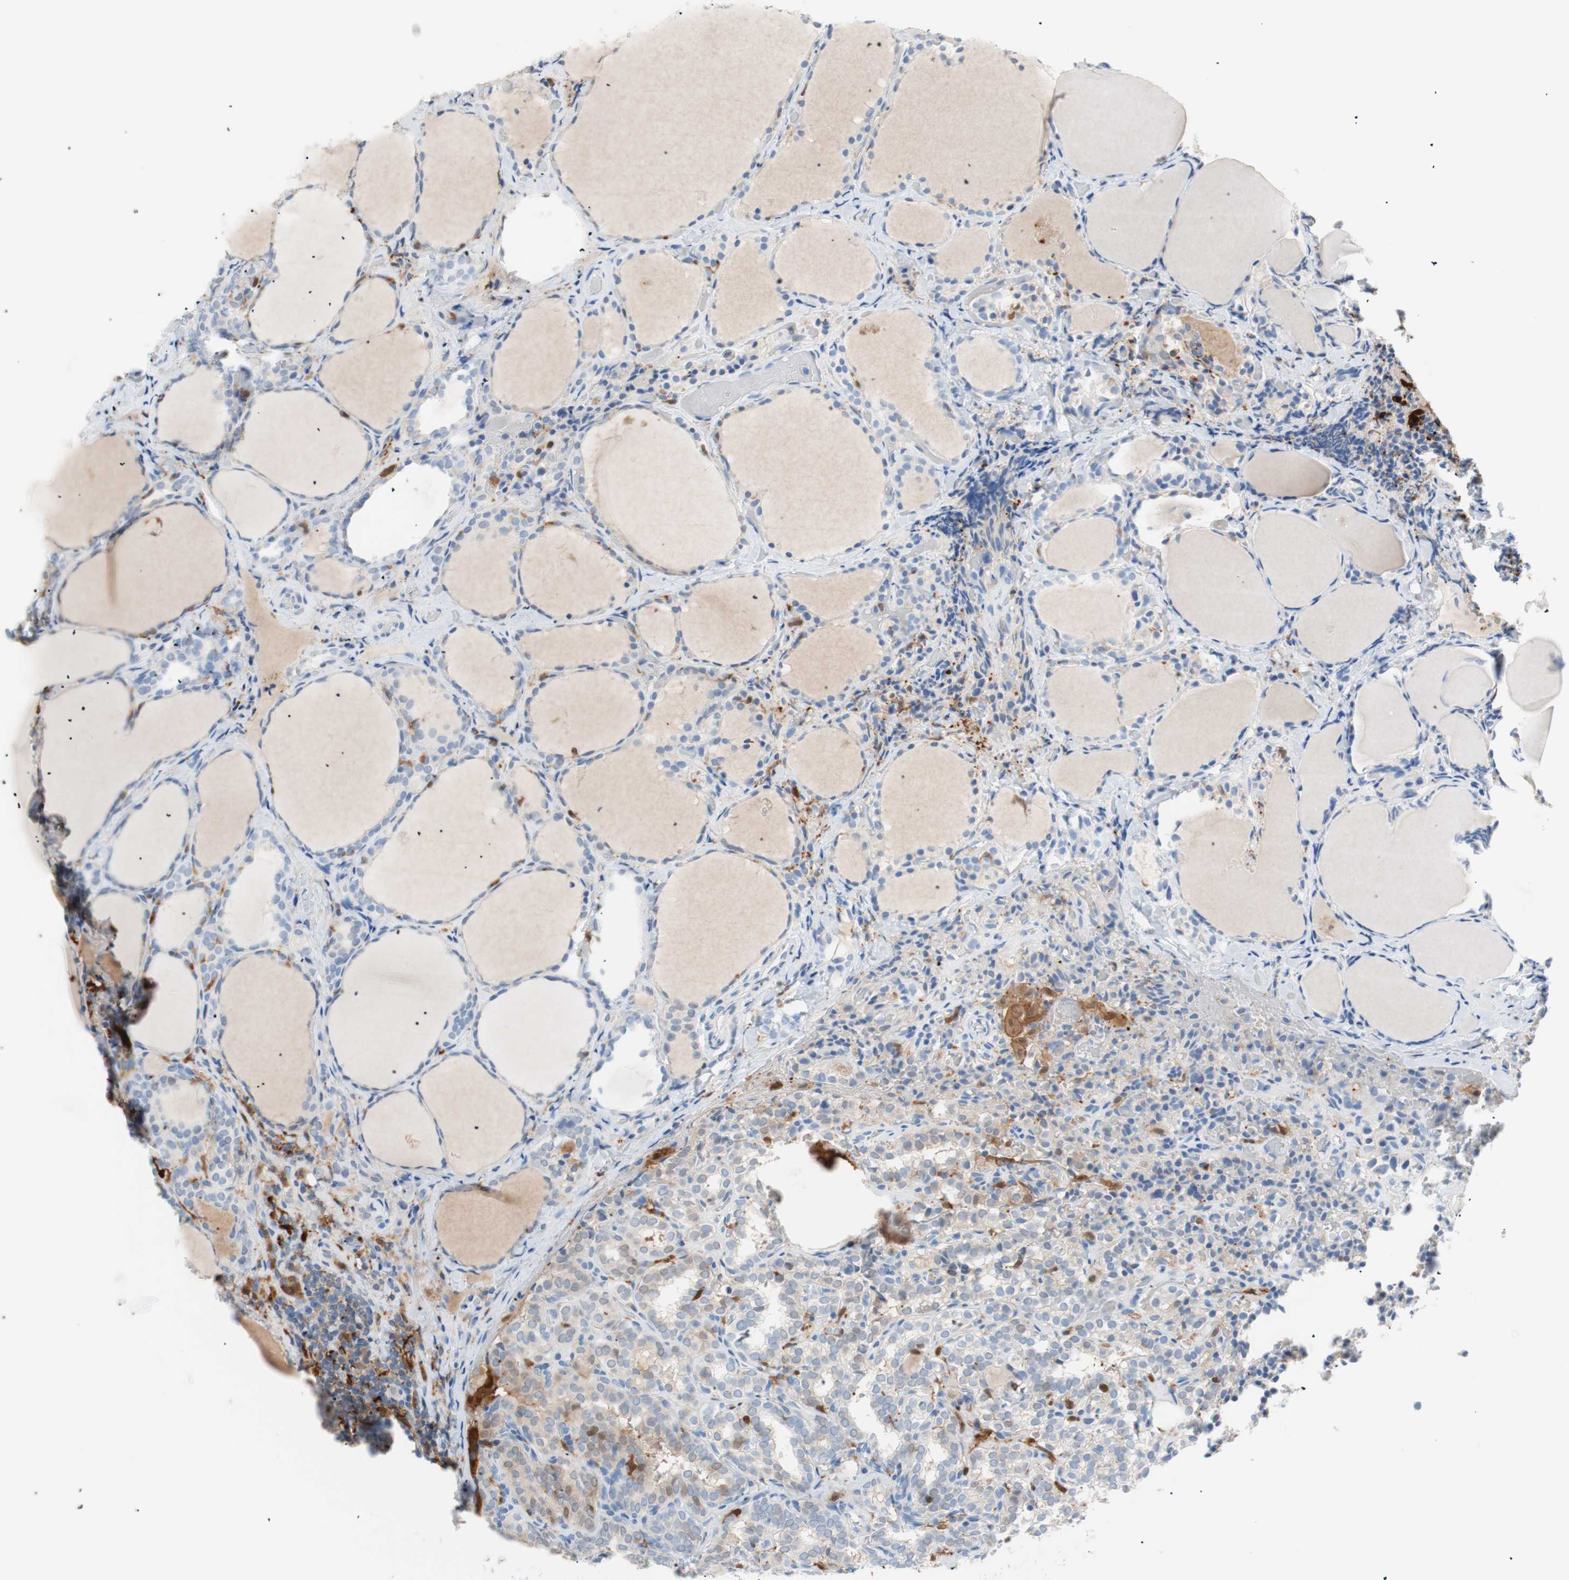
{"staining": {"intensity": "weak", "quantity": "25%-75%", "location": "cytoplasmic/membranous,nuclear"}, "tissue": "thyroid cancer", "cell_type": "Tumor cells", "image_type": "cancer", "snomed": [{"axis": "morphology", "description": "Normal tissue, NOS"}, {"axis": "morphology", "description": "Papillary adenocarcinoma, NOS"}, {"axis": "topography", "description": "Thyroid gland"}], "caption": "Thyroid cancer tissue reveals weak cytoplasmic/membranous and nuclear expression in approximately 25%-75% of tumor cells", "gene": "IL18", "patient": {"sex": "female", "age": 30}}